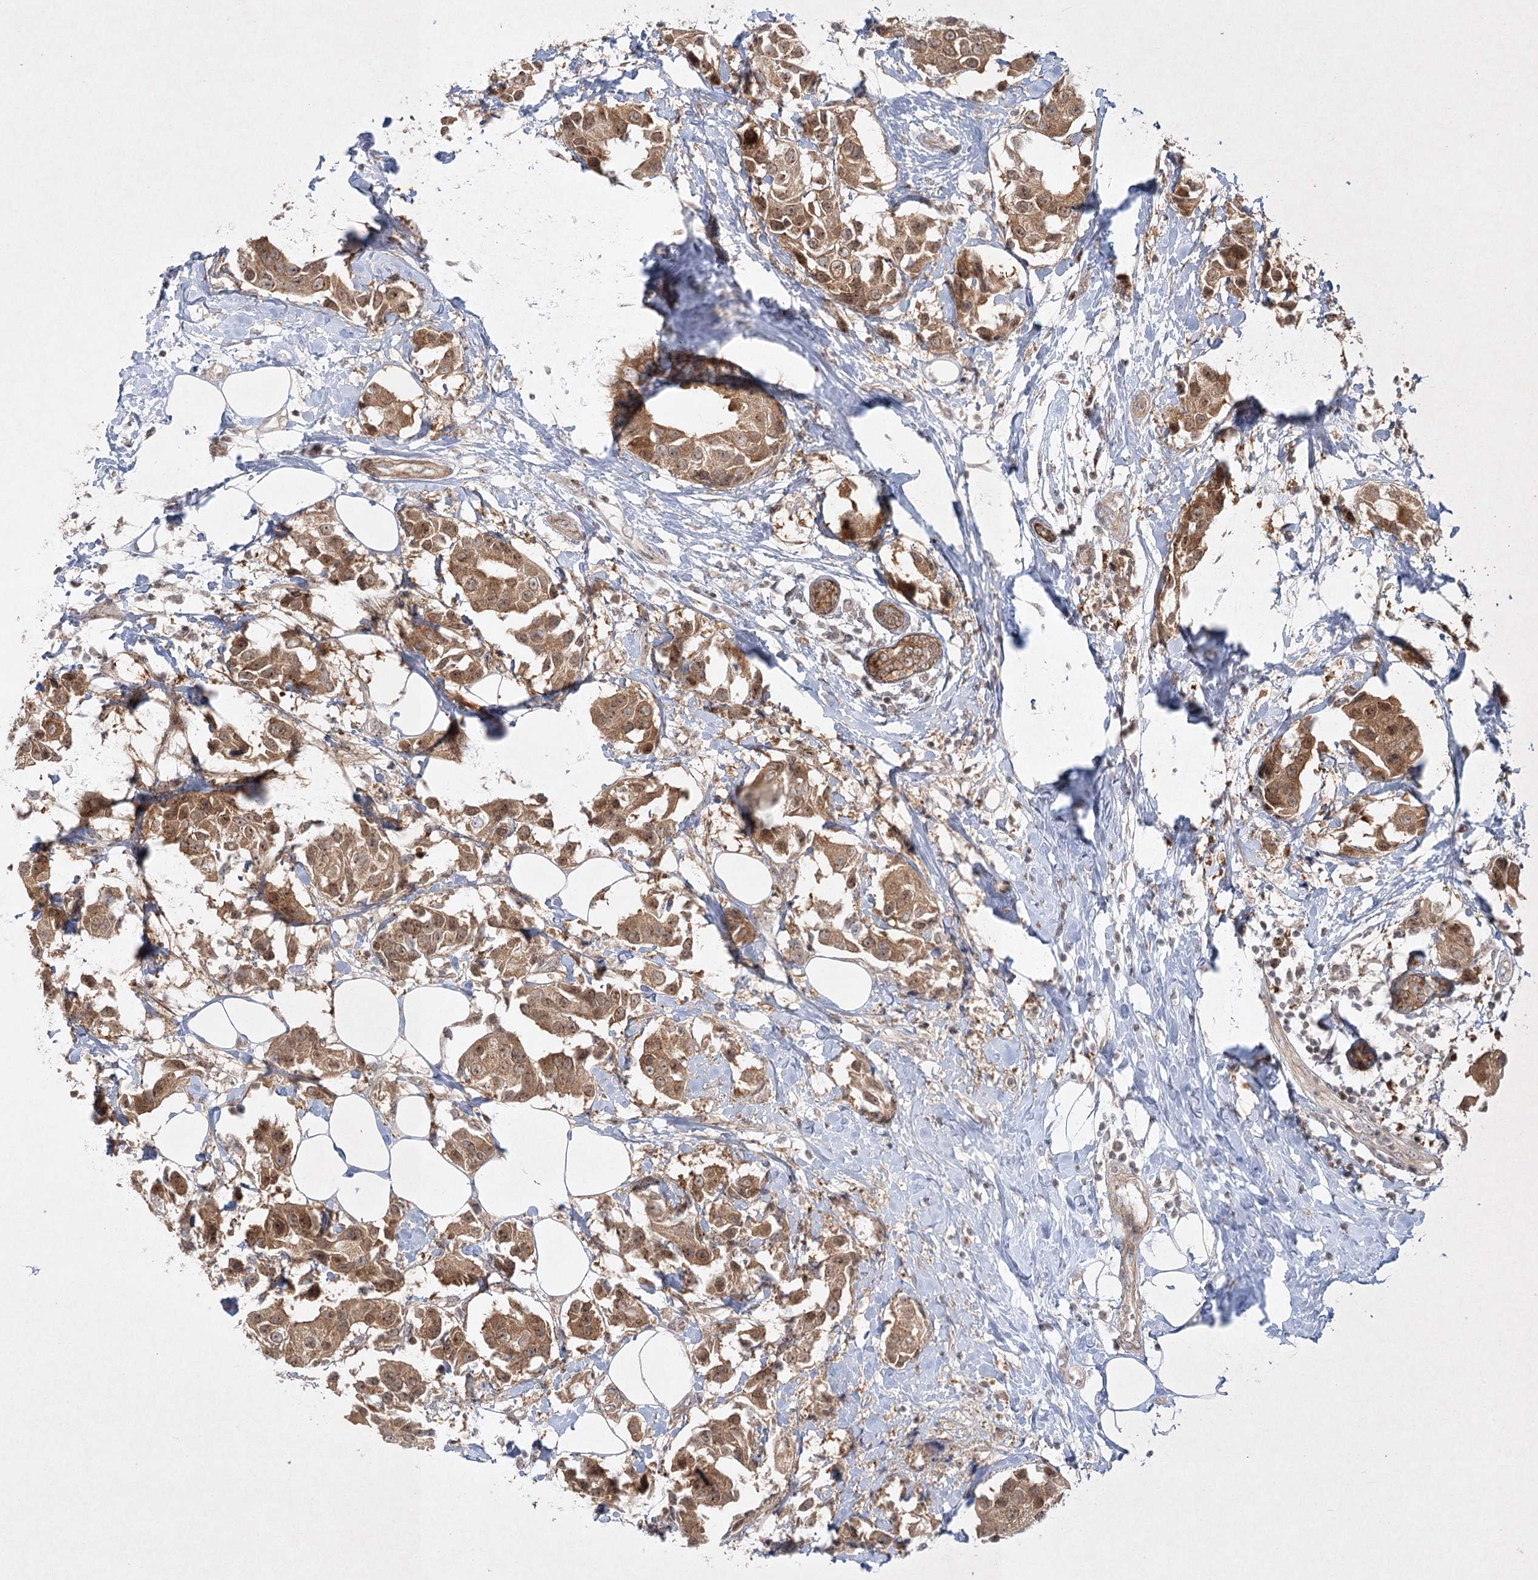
{"staining": {"intensity": "moderate", "quantity": ">75%", "location": "cytoplasmic/membranous"}, "tissue": "breast cancer", "cell_type": "Tumor cells", "image_type": "cancer", "snomed": [{"axis": "morphology", "description": "Normal tissue, NOS"}, {"axis": "morphology", "description": "Duct carcinoma"}, {"axis": "topography", "description": "Breast"}], "caption": "About >75% of tumor cells in breast cancer display moderate cytoplasmic/membranous protein staining as visualized by brown immunohistochemical staining.", "gene": "SH2D3A", "patient": {"sex": "female", "age": 39}}